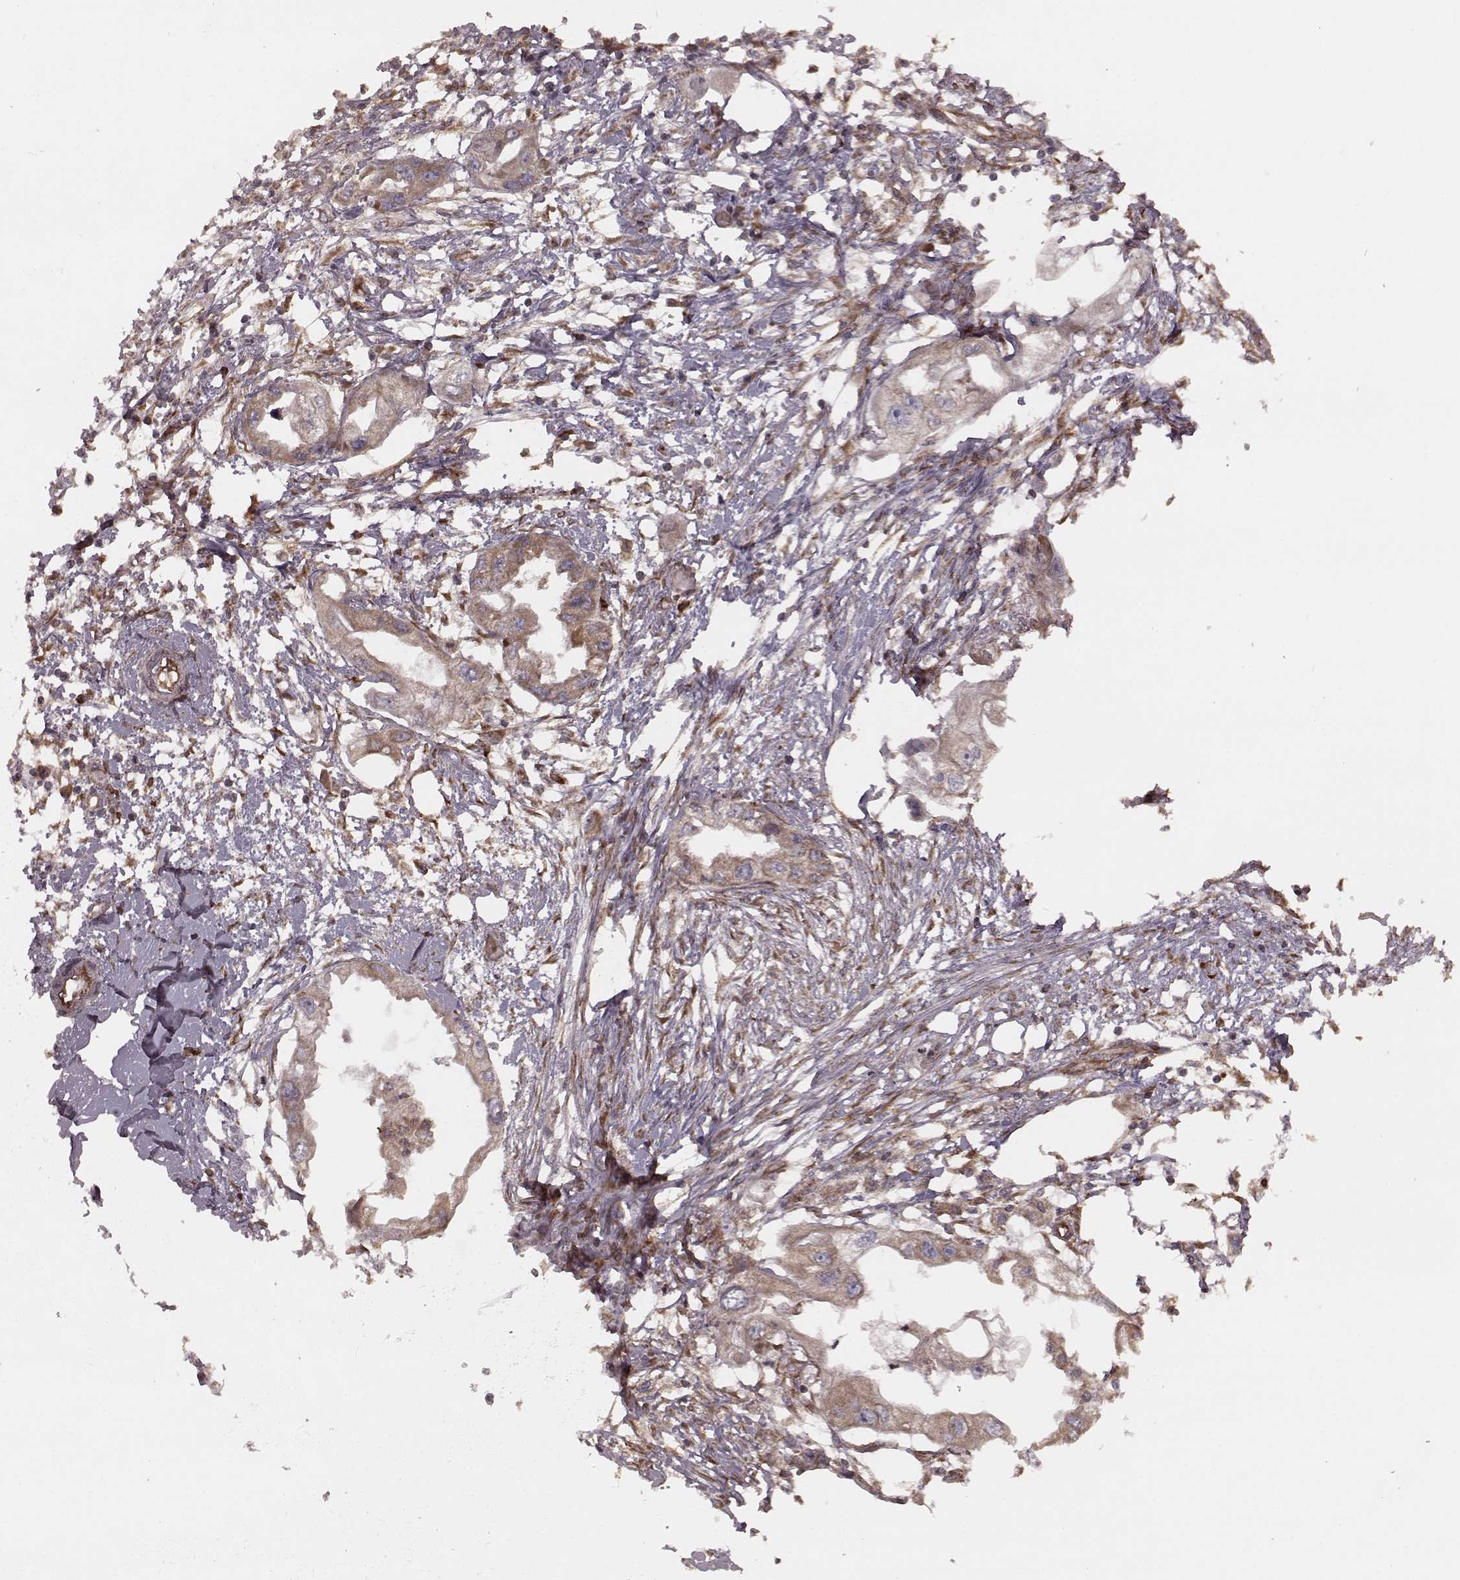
{"staining": {"intensity": "moderate", "quantity": ">75%", "location": "cytoplasmic/membranous"}, "tissue": "endometrial cancer", "cell_type": "Tumor cells", "image_type": "cancer", "snomed": [{"axis": "morphology", "description": "Adenocarcinoma, NOS"}, {"axis": "morphology", "description": "Adenocarcinoma, metastatic, NOS"}, {"axis": "topography", "description": "Adipose tissue"}, {"axis": "topography", "description": "Endometrium"}], "caption": "Immunohistochemical staining of endometrial metastatic adenocarcinoma shows medium levels of moderate cytoplasmic/membranous positivity in approximately >75% of tumor cells.", "gene": "AGPAT1", "patient": {"sex": "female", "age": 67}}